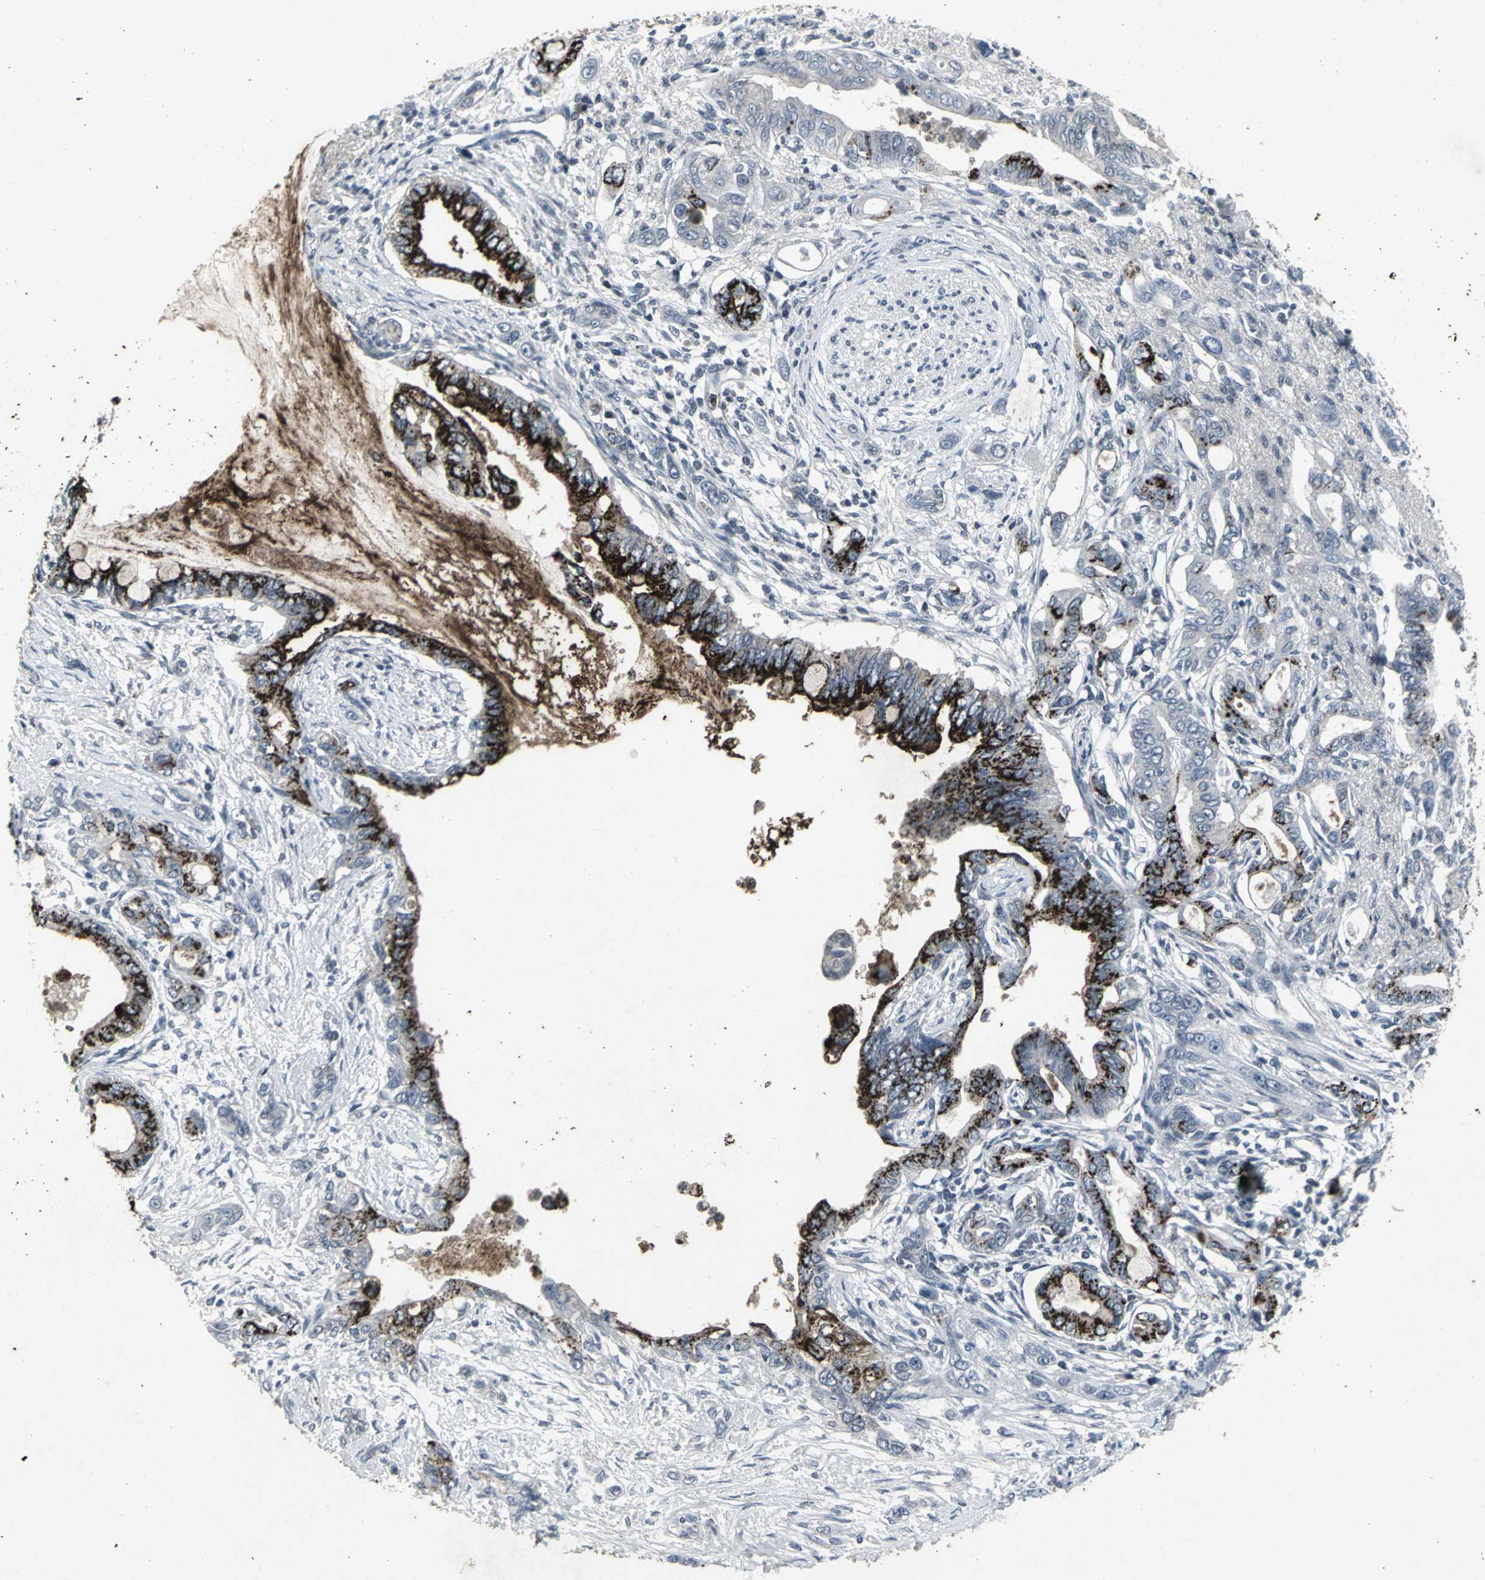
{"staining": {"intensity": "negative", "quantity": "none", "location": "none"}, "tissue": "pancreatic cancer", "cell_type": "Tumor cells", "image_type": "cancer", "snomed": [{"axis": "morphology", "description": "Adenocarcinoma, NOS"}, {"axis": "topography", "description": "Pancreas"}], "caption": "IHC histopathology image of neoplastic tissue: adenocarcinoma (pancreatic) stained with DAB displays no significant protein staining in tumor cells.", "gene": "BMP4", "patient": {"sex": "female", "age": 60}}